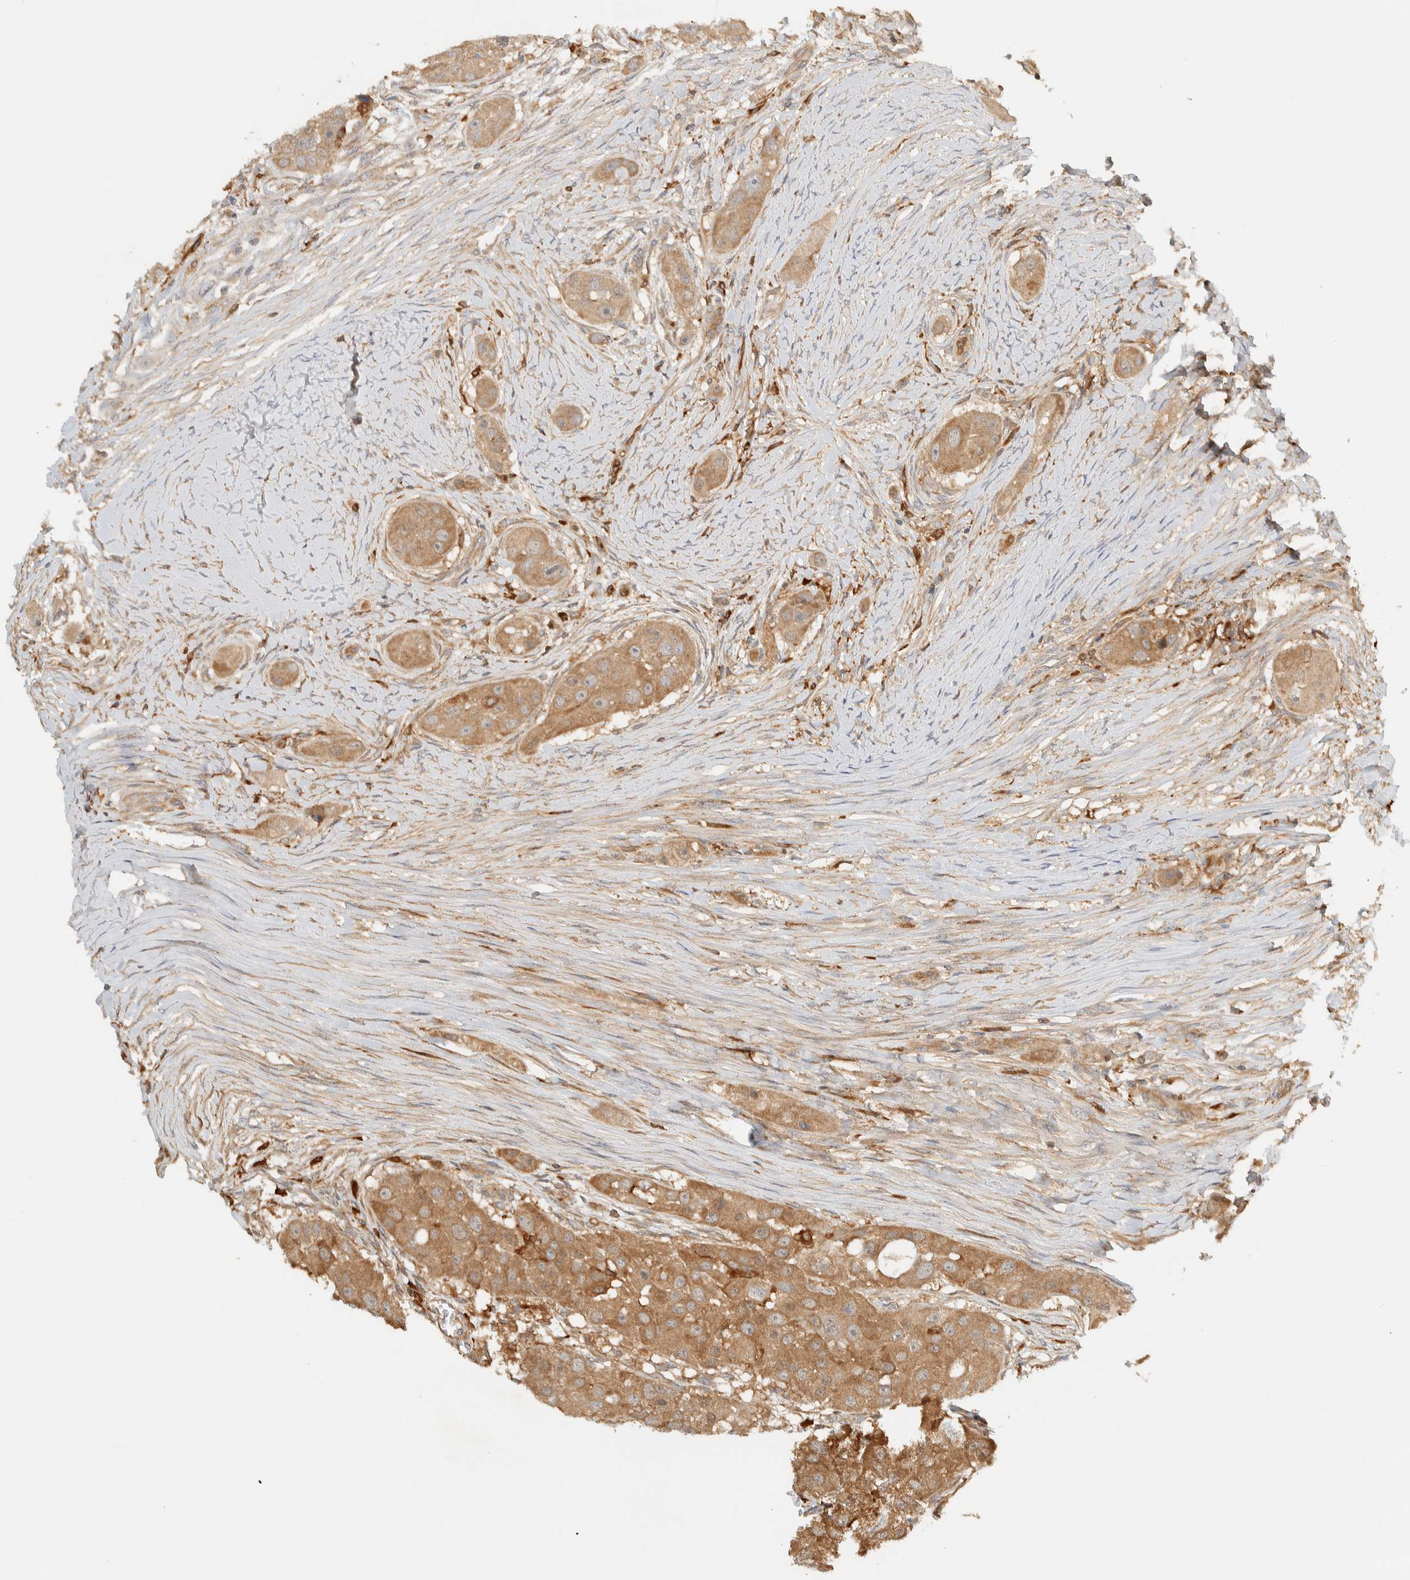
{"staining": {"intensity": "moderate", "quantity": ">75%", "location": "cytoplasmic/membranous"}, "tissue": "head and neck cancer", "cell_type": "Tumor cells", "image_type": "cancer", "snomed": [{"axis": "morphology", "description": "Normal tissue, NOS"}, {"axis": "morphology", "description": "Squamous cell carcinoma, NOS"}, {"axis": "topography", "description": "Skeletal muscle"}, {"axis": "topography", "description": "Head-Neck"}], "caption": "Immunohistochemistry (DAB (3,3'-diaminobenzidine)) staining of human squamous cell carcinoma (head and neck) displays moderate cytoplasmic/membranous protein staining in approximately >75% of tumor cells.", "gene": "TMEM192", "patient": {"sex": "male", "age": 51}}